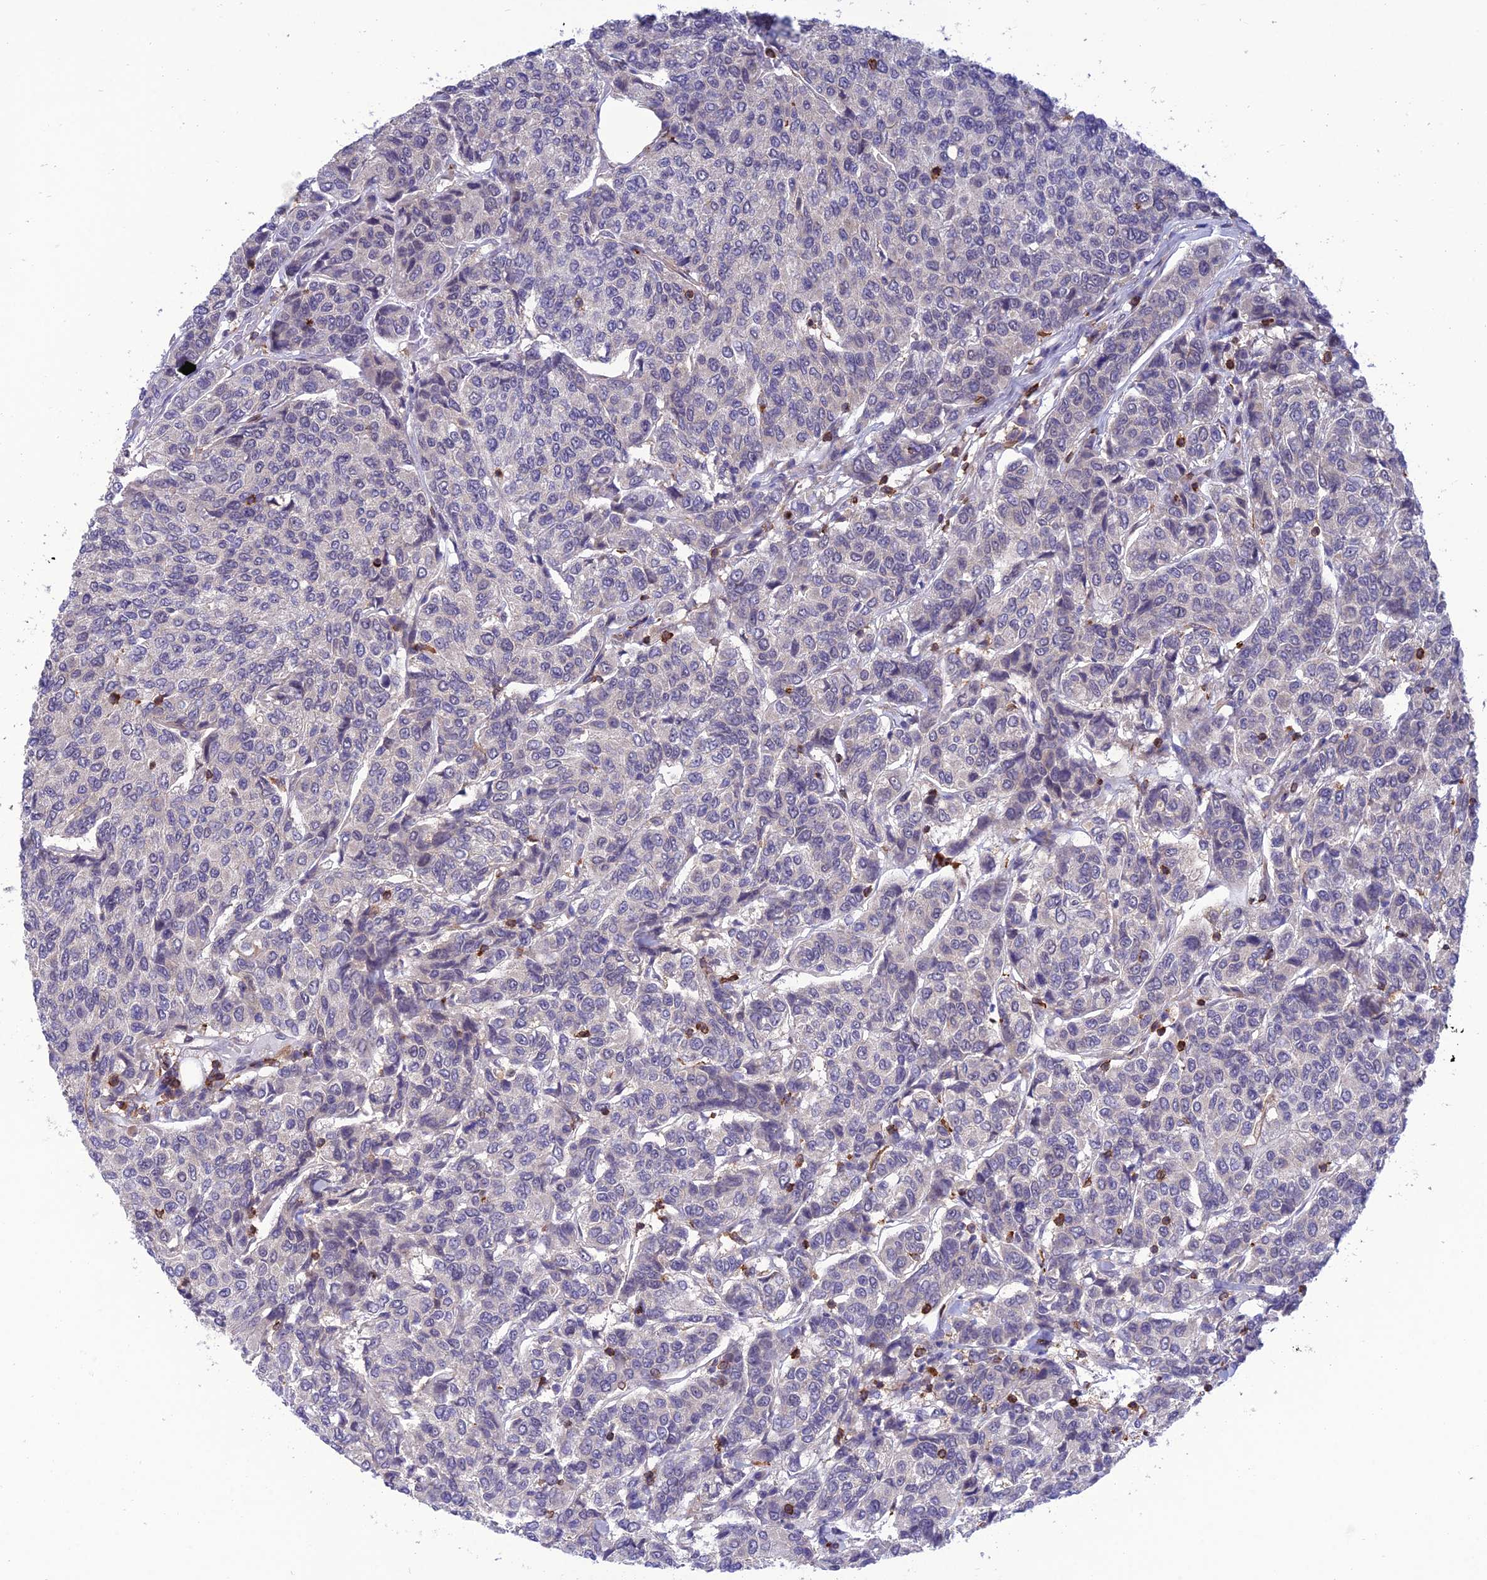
{"staining": {"intensity": "negative", "quantity": "none", "location": "none"}, "tissue": "breast cancer", "cell_type": "Tumor cells", "image_type": "cancer", "snomed": [{"axis": "morphology", "description": "Duct carcinoma"}, {"axis": "topography", "description": "Breast"}], "caption": "Immunohistochemistry (IHC) micrograph of human breast cancer (infiltrating ductal carcinoma) stained for a protein (brown), which reveals no expression in tumor cells. (Brightfield microscopy of DAB IHC at high magnification).", "gene": "FAM76A", "patient": {"sex": "female", "age": 55}}